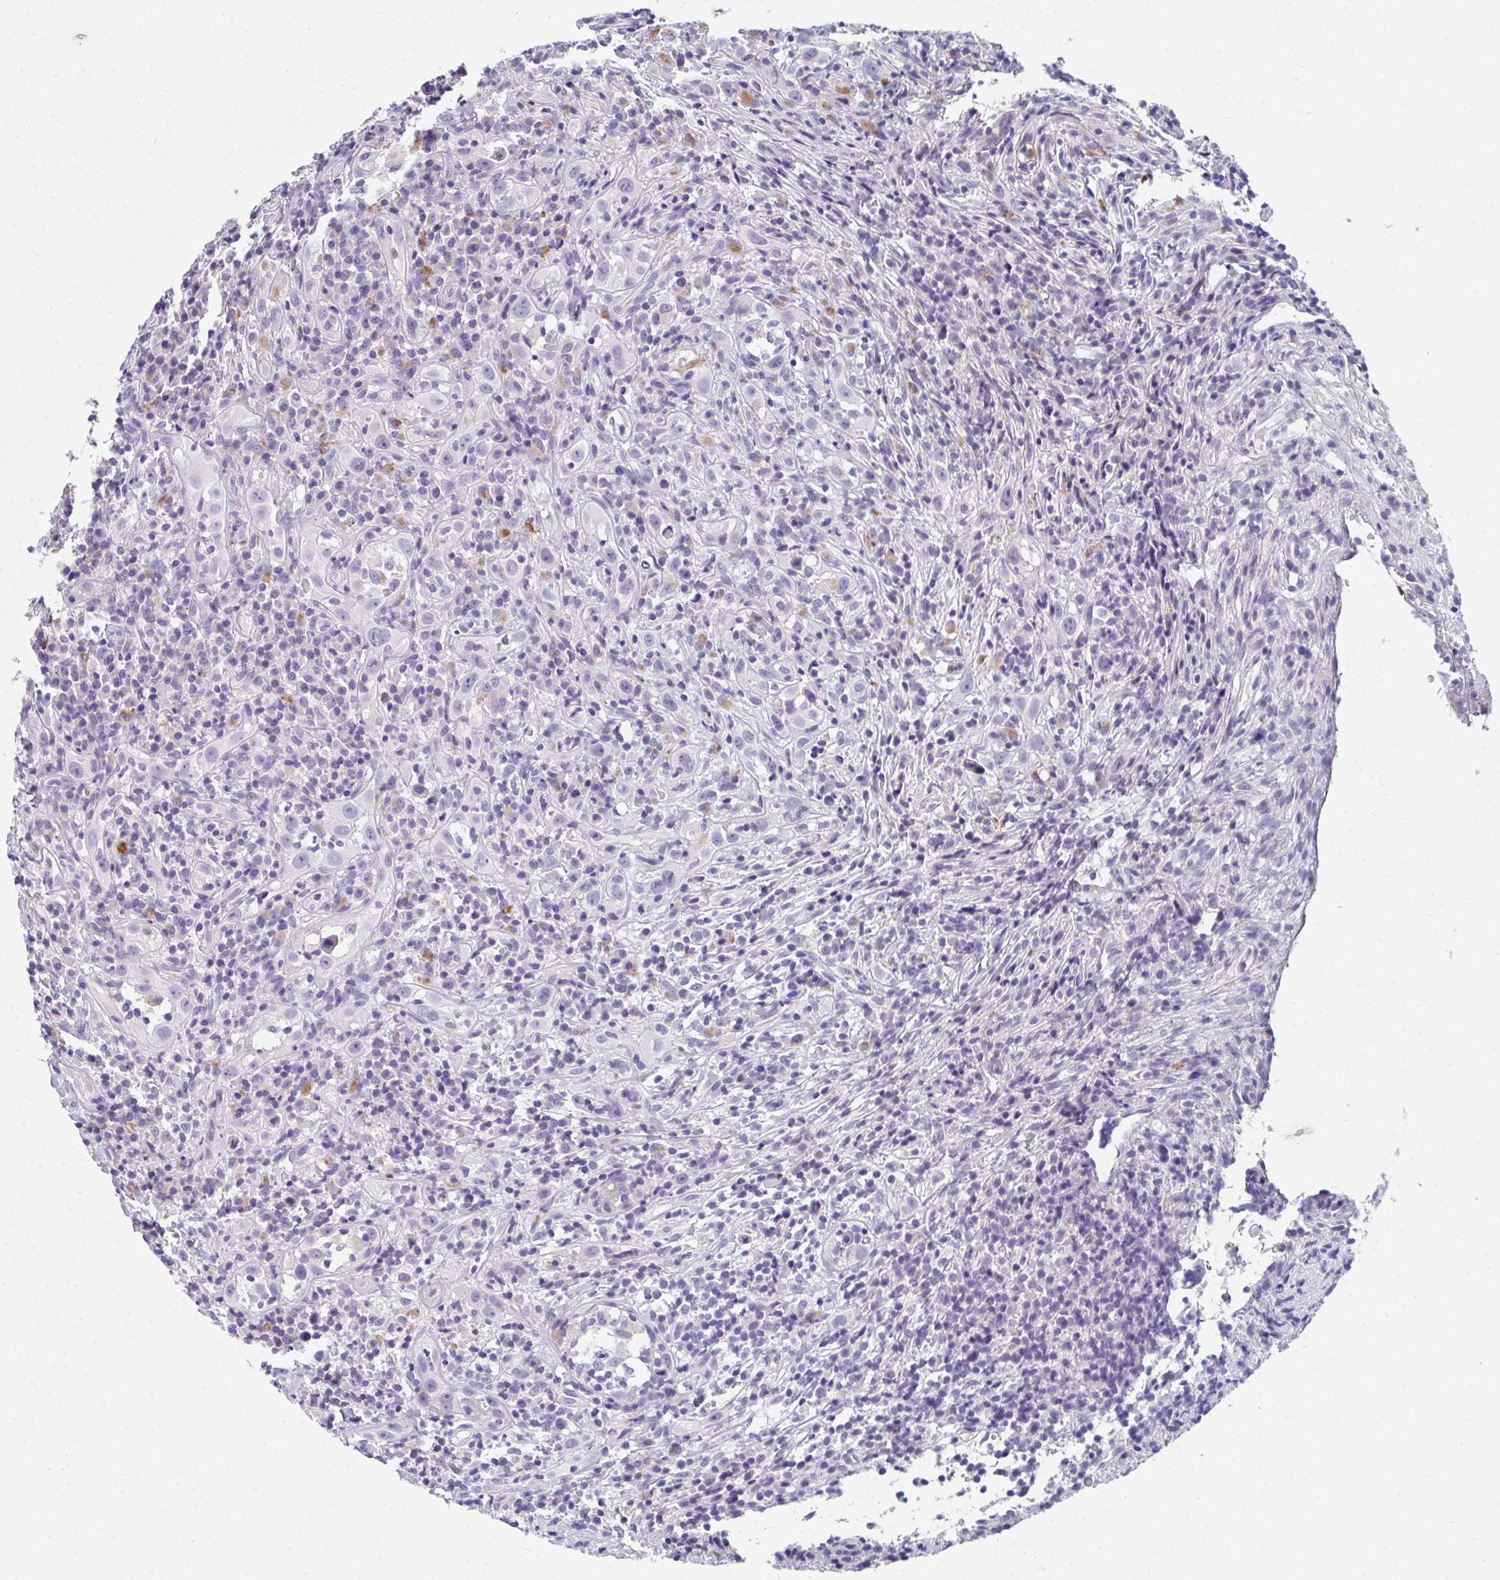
{"staining": {"intensity": "negative", "quantity": "none", "location": "none"}, "tissue": "head and neck cancer", "cell_type": "Tumor cells", "image_type": "cancer", "snomed": [{"axis": "morphology", "description": "Squamous cell carcinoma, NOS"}, {"axis": "topography", "description": "Head-Neck"}], "caption": "Human head and neck squamous cell carcinoma stained for a protein using IHC reveals no positivity in tumor cells.", "gene": "EIF1AD", "patient": {"sex": "female", "age": 95}}